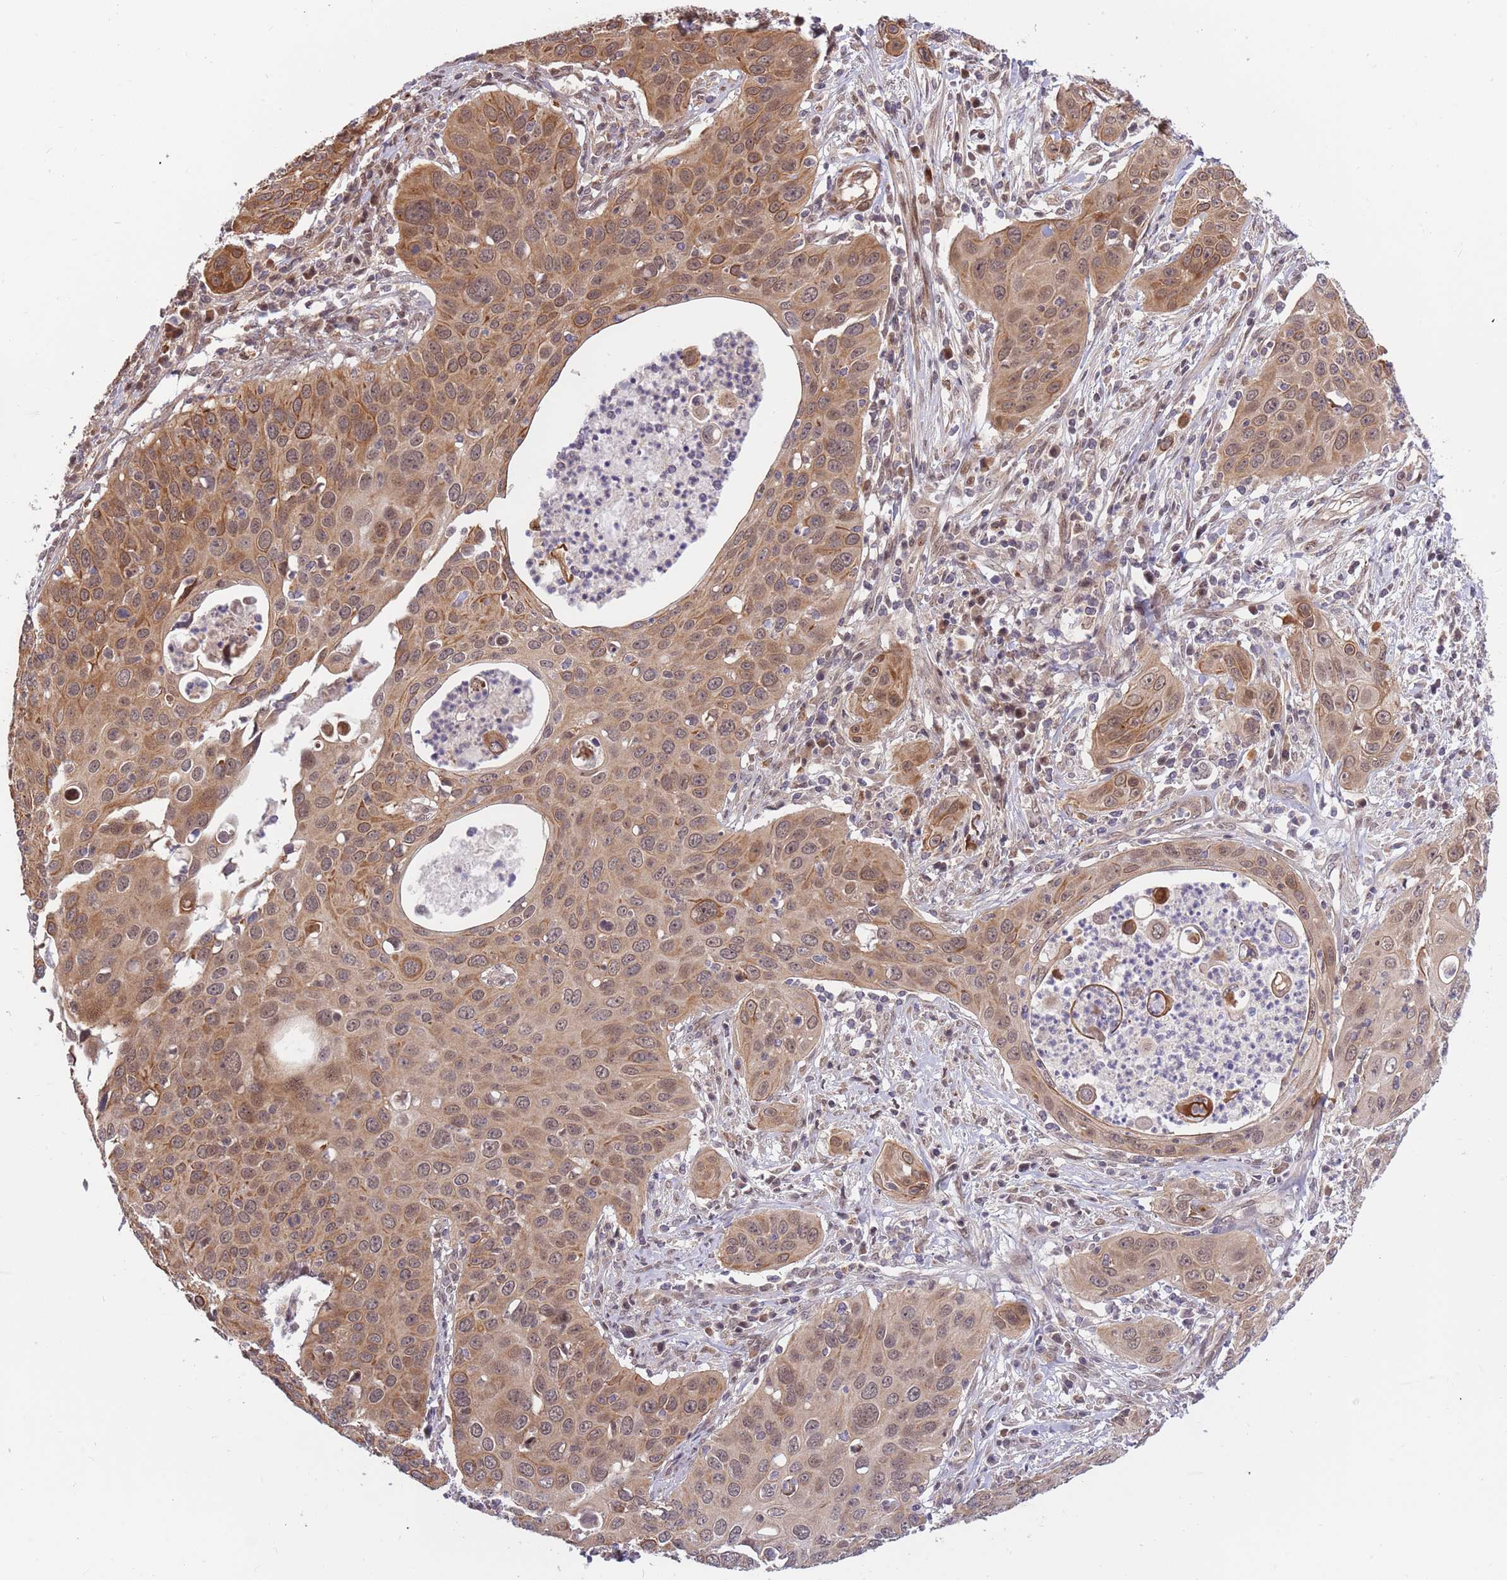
{"staining": {"intensity": "moderate", "quantity": ">75%", "location": "cytoplasmic/membranous,nuclear"}, "tissue": "cervical cancer", "cell_type": "Tumor cells", "image_type": "cancer", "snomed": [{"axis": "morphology", "description": "Squamous cell carcinoma, NOS"}, {"axis": "topography", "description": "Cervix"}], "caption": "Protein staining by IHC displays moderate cytoplasmic/membranous and nuclear staining in about >75% of tumor cells in cervical squamous cell carcinoma.", "gene": "HAUS3", "patient": {"sex": "female", "age": 36}}